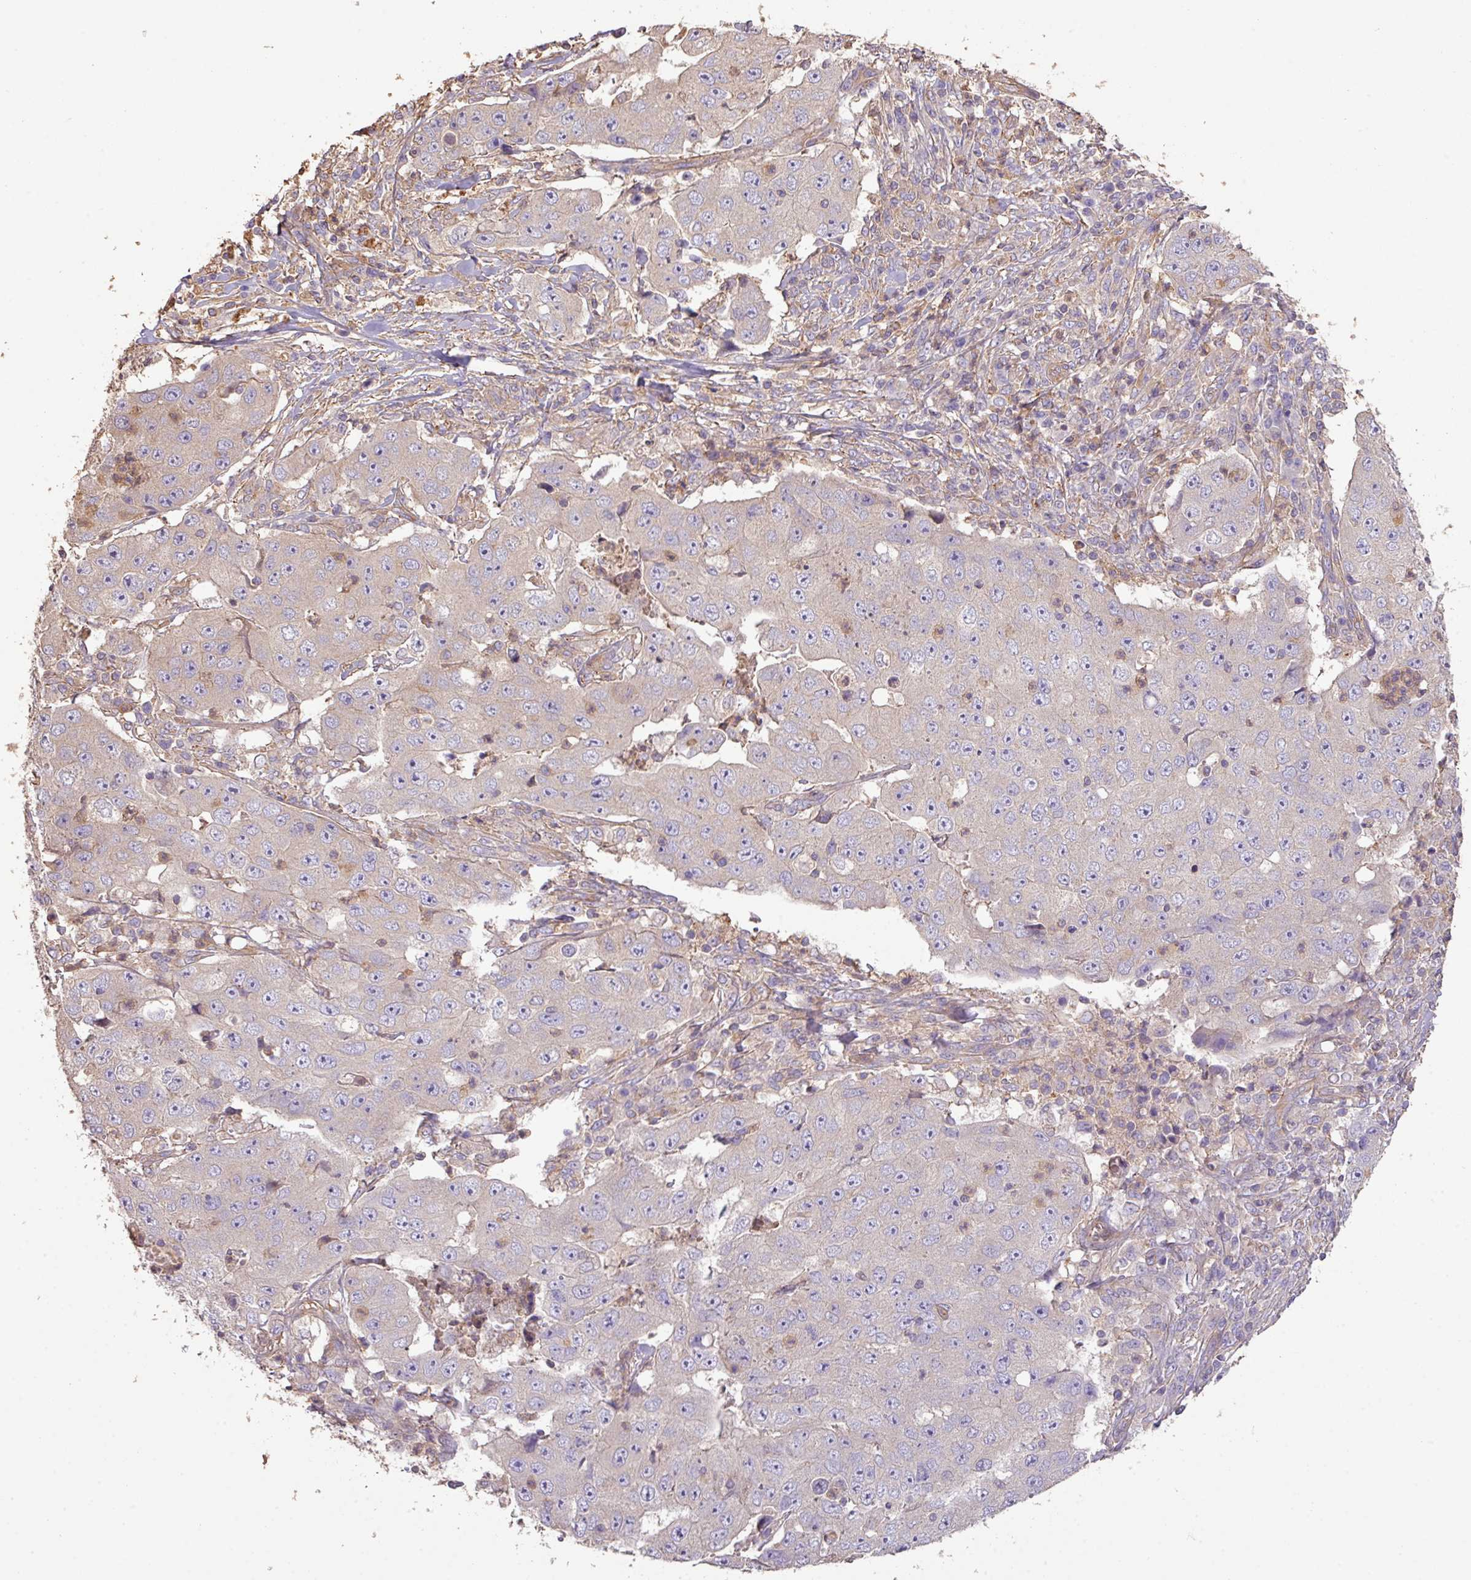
{"staining": {"intensity": "negative", "quantity": "none", "location": "none"}, "tissue": "lung cancer", "cell_type": "Tumor cells", "image_type": "cancer", "snomed": [{"axis": "morphology", "description": "Squamous cell carcinoma, NOS"}, {"axis": "topography", "description": "Lung"}], "caption": "Protein analysis of lung cancer (squamous cell carcinoma) shows no significant staining in tumor cells.", "gene": "CALML4", "patient": {"sex": "male", "age": 64}}